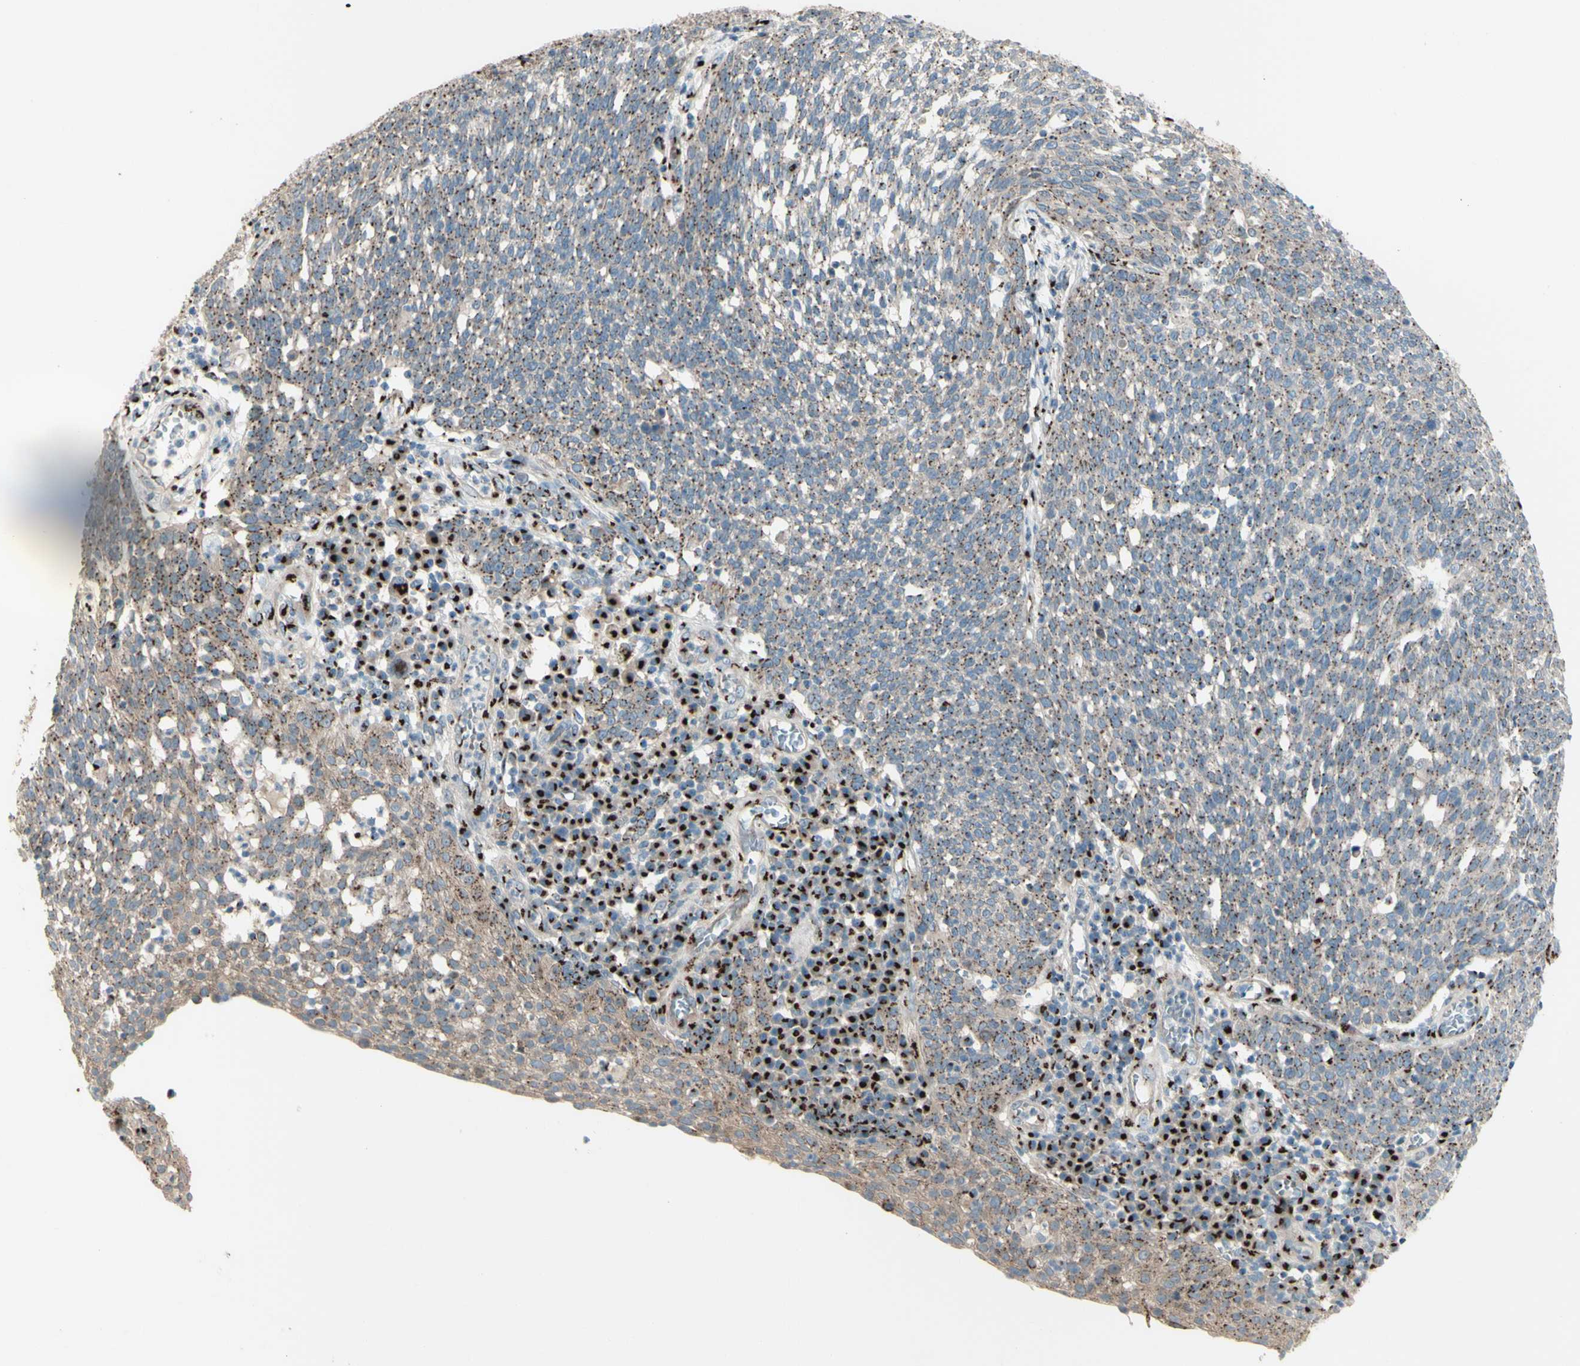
{"staining": {"intensity": "moderate", "quantity": ">75%", "location": "cytoplasmic/membranous"}, "tissue": "cervical cancer", "cell_type": "Tumor cells", "image_type": "cancer", "snomed": [{"axis": "morphology", "description": "Squamous cell carcinoma, NOS"}, {"axis": "topography", "description": "Cervix"}], "caption": "Immunohistochemical staining of human cervical squamous cell carcinoma reveals moderate cytoplasmic/membranous protein expression in approximately >75% of tumor cells. (Brightfield microscopy of DAB IHC at high magnification).", "gene": "BPNT2", "patient": {"sex": "female", "age": 34}}